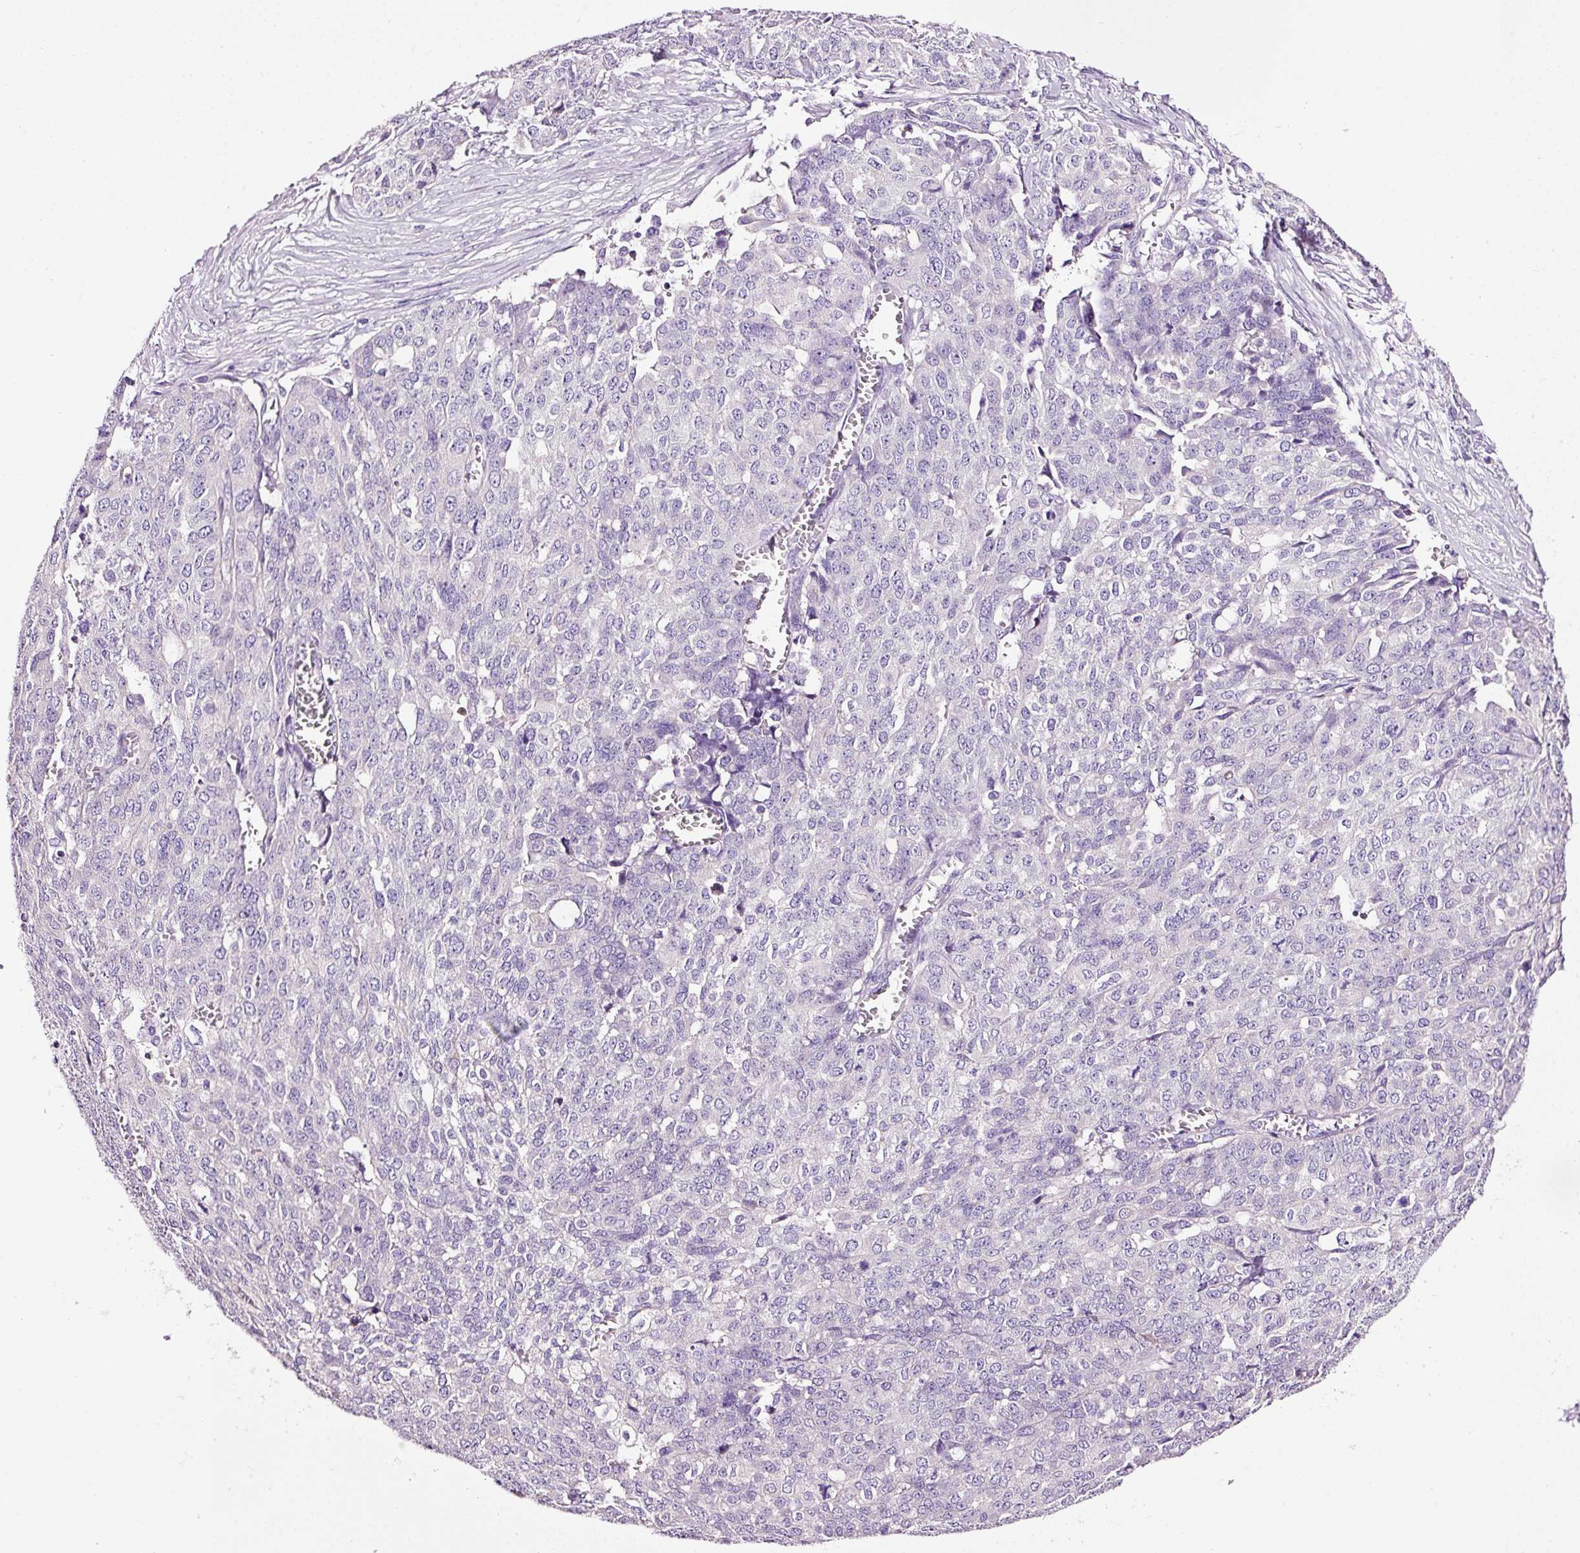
{"staining": {"intensity": "negative", "quantity": "none", "location": "none"}, "tissue": "ovarian cancer", "cell_type": "Tumor cells", "image_type": "cancer", "snomed": [{"axis": "morphology", "description": "Cystadenocarcinoma, serous, NOS"}, {"axis": "topography", "description": "Soft tissue"}, {"axis": "topography", "description": "Ovary"}], "caption": "Serous cystadenocarcinoma (ovarian) was stained to show a protein in brown. There is no significant staining in tumor cells.", "gene": "PAM", "patient": {"sex": "female", "age": 57}}